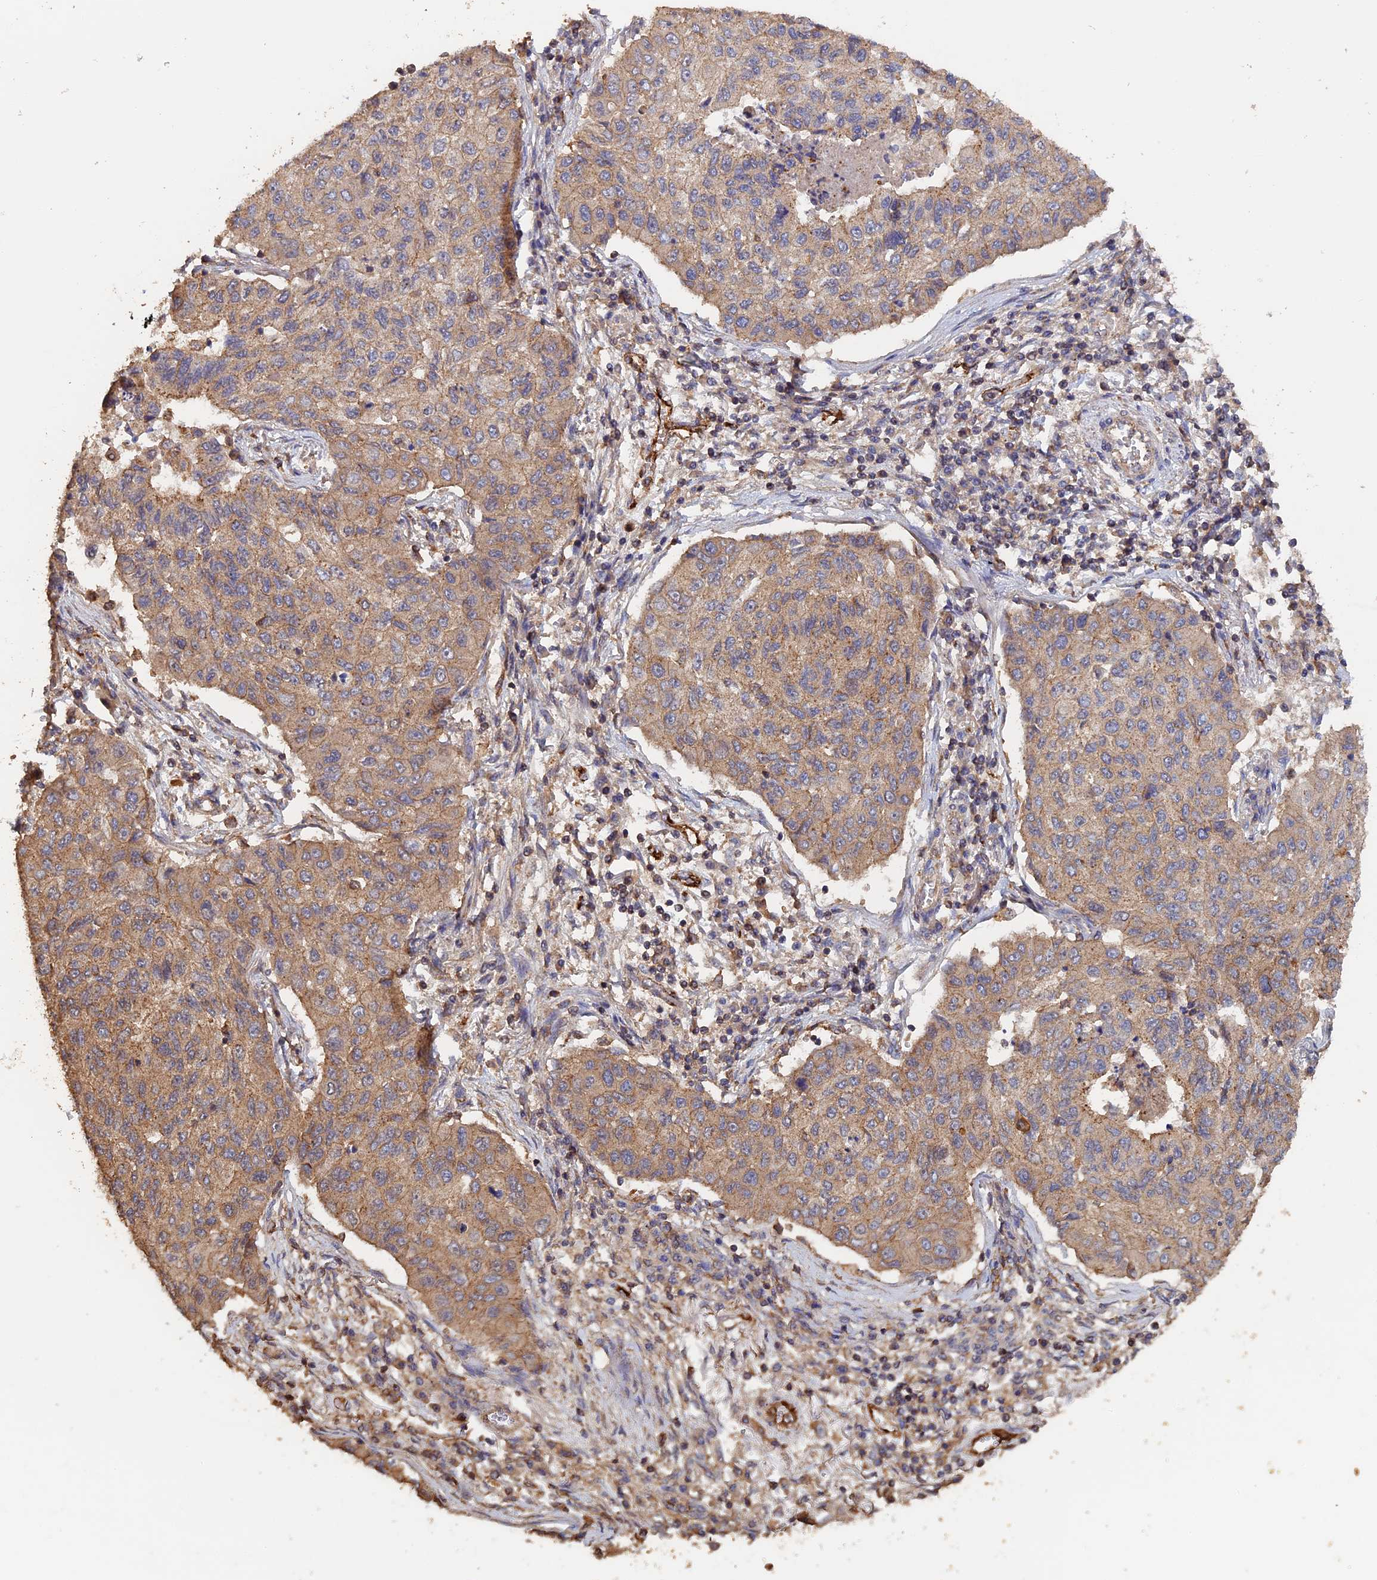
{"staining": {"intensity": "weak", "quantity": "25%-75%", "location": "cytoplasmic/membranous"}, "tissue": "lung cancer", "cell_type": "Tumor cells", "image_type": "cancer", "snomed": [{"axis": "morphology", "description": "Squamous cell carcinoma, NOS"}, {"axis": "topography", "description": "Lung"}], "caption": "Squamous cell carcinoma (lung) was stained to show a protein in brown. There is low levels of weak cytoplasmic/membranous positivity in about 25%-75% of tumor cells.", "gene": "PIGQ", "patient": {"sex": "male", "age": 74}}